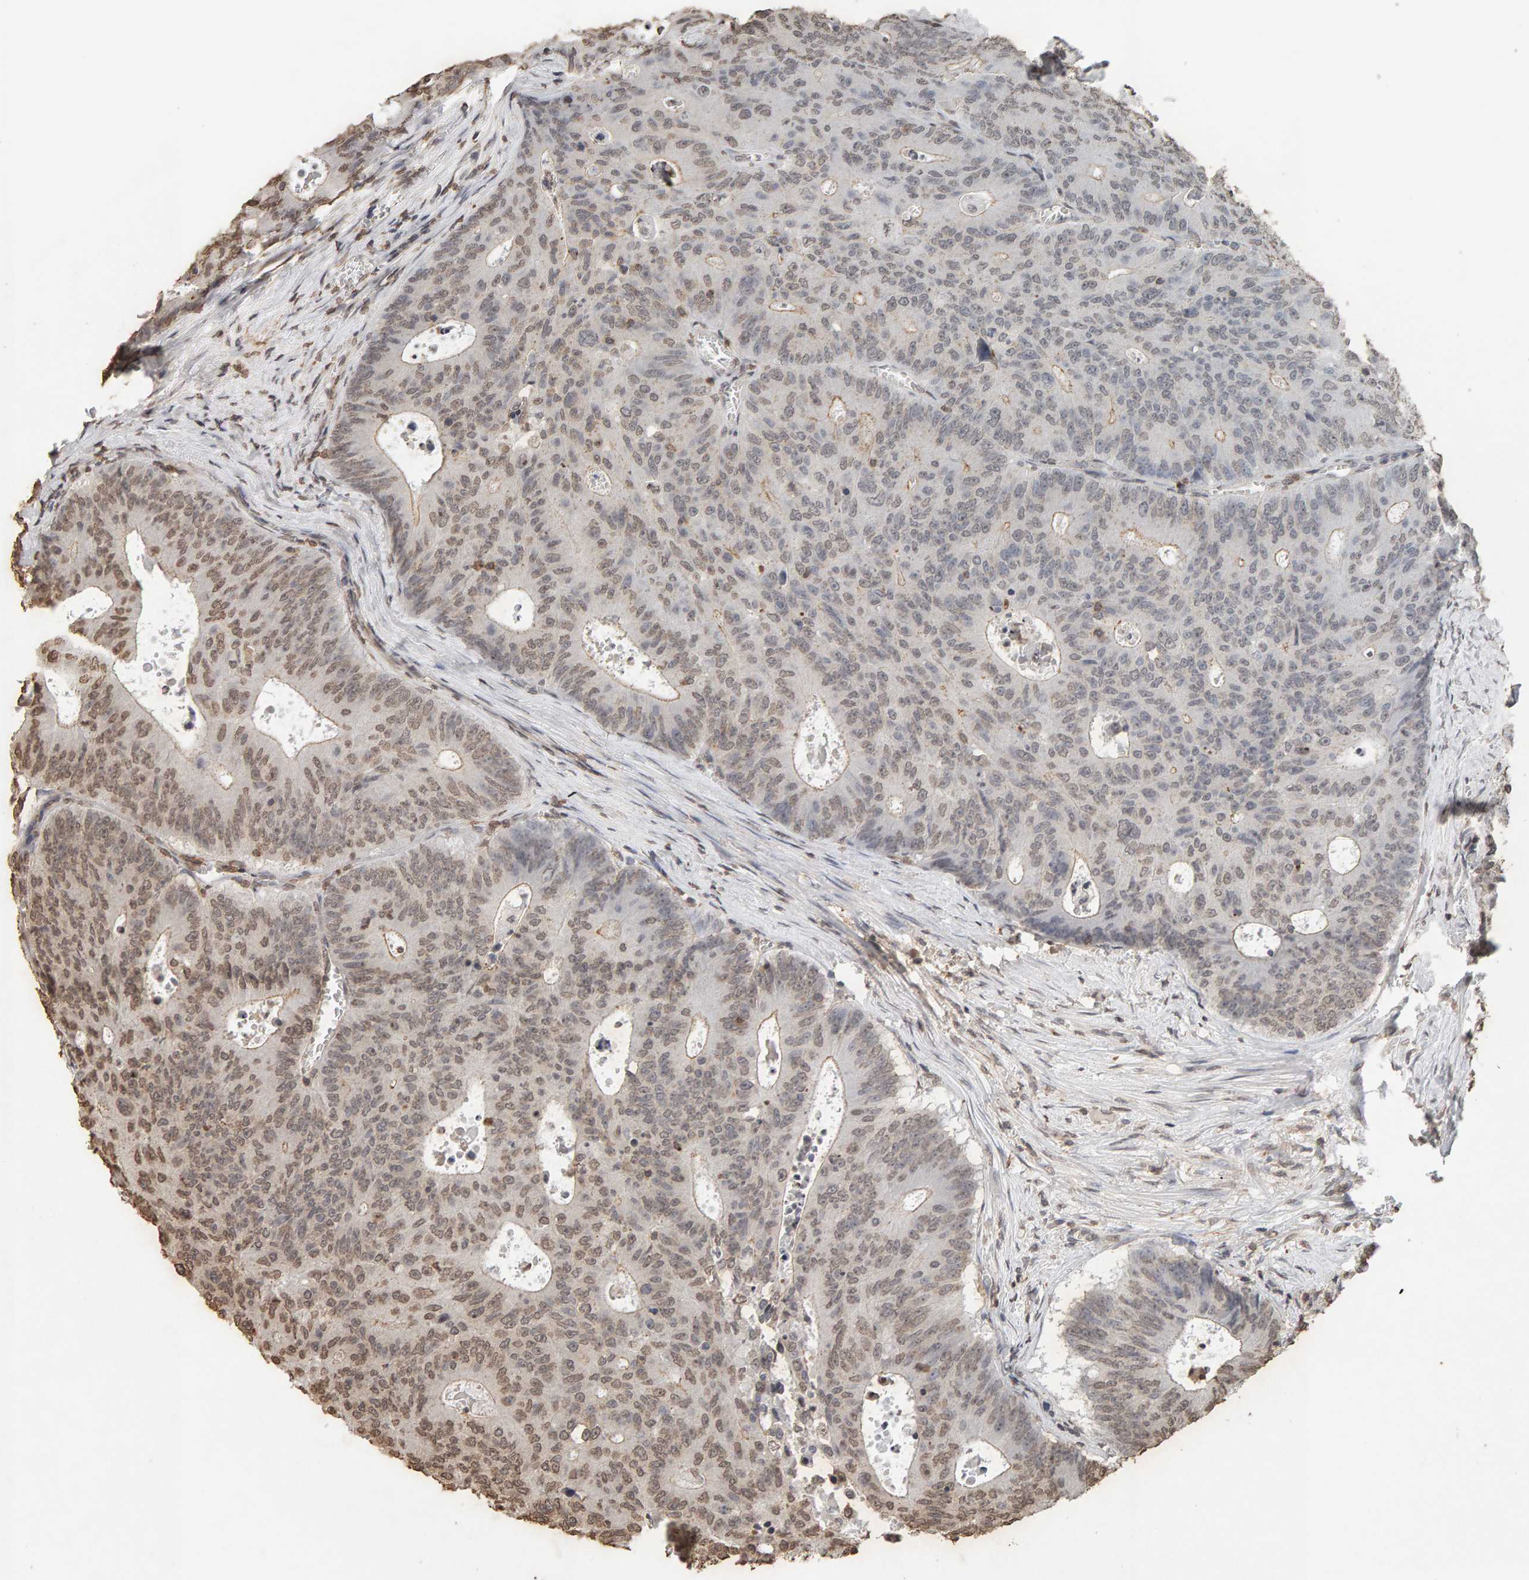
{"staining": {"intensity": "weak", "quantity": "25%-75%", "location": "nuclear"}, "tissue": "colorectal cancer", "cell_type": "Tumor cells", "image_type": "cancer", "snomed": [{"axis": "morphology", "description": "Adenocarcinoma, NOS"}, {"axis": "topography", "description": "Colon"}], "caption": "Colorectal cancer was stained to show a protein in brown. There is low levels of weak nuclear expression in approximately 25%-75% of tumor cells. The staining was performed using DAB, with brown indicating positive protein expression. Nuclei are stained blue with hematoxylin.", "gene": "DNAJB5", "patient": {"sex": "male", "age": 87}}